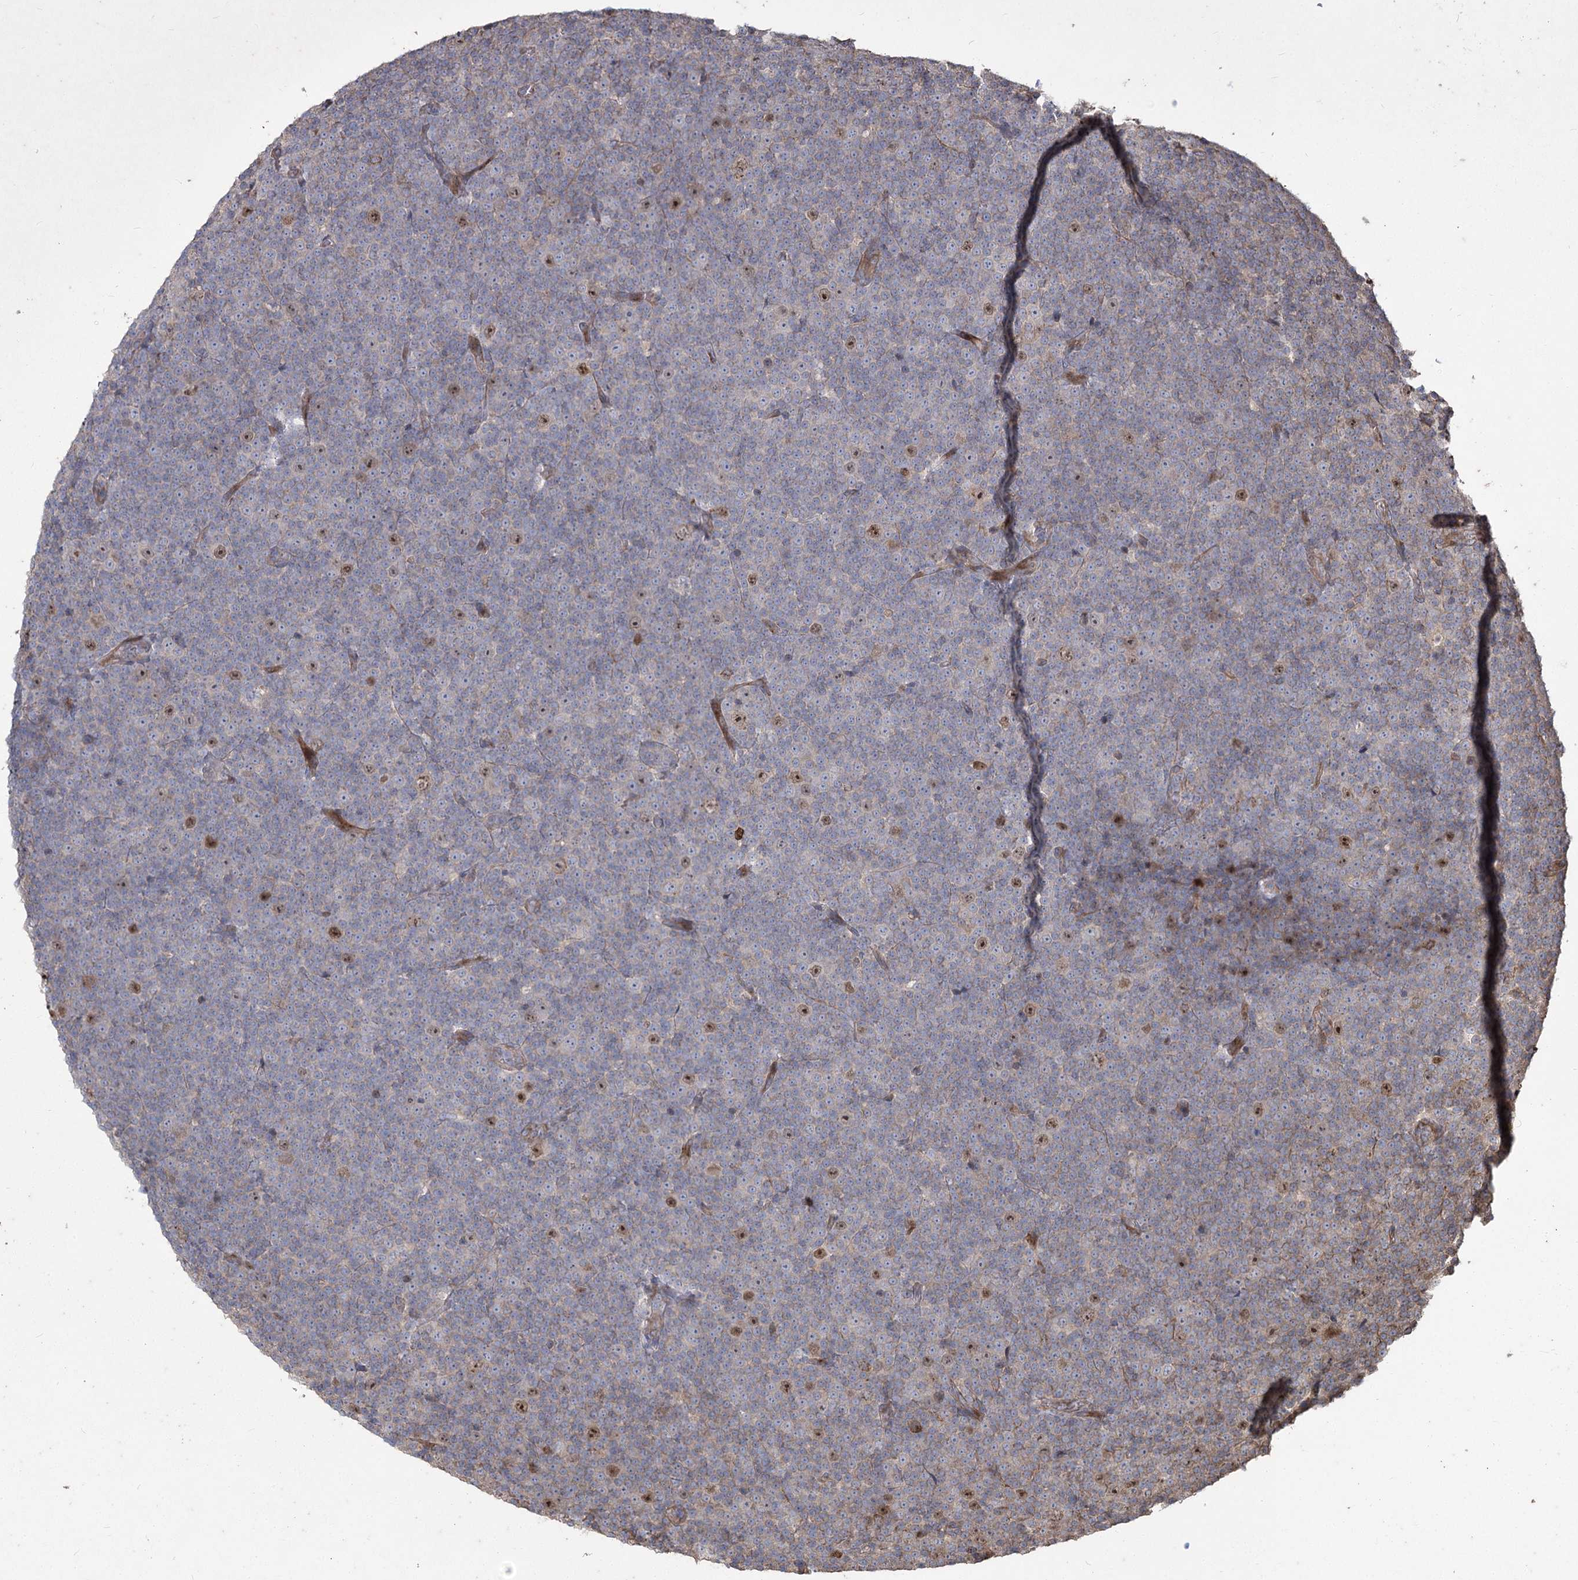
{"staining": {"intensity": "moderate", "quantity": "<25%", "location": "nuclear"}, "tissue": "lymphoma", "cell_type": "Tumor cells", "image_type": "cancer", "snomed": [{"axis": "morphology", "description": "Malignant lymphoma, non-Hodgkin's type, Low grade"}, {"axis": "topography", "description": "Lymph node"}], "caption": "There is low levels of moderate nuclear expression in tumor cells of lymphoma, as demonstrated by immunohistochemical staining (brown color).", "gene": "PRC1", "patient": {"sex": "female", "age": 67}}